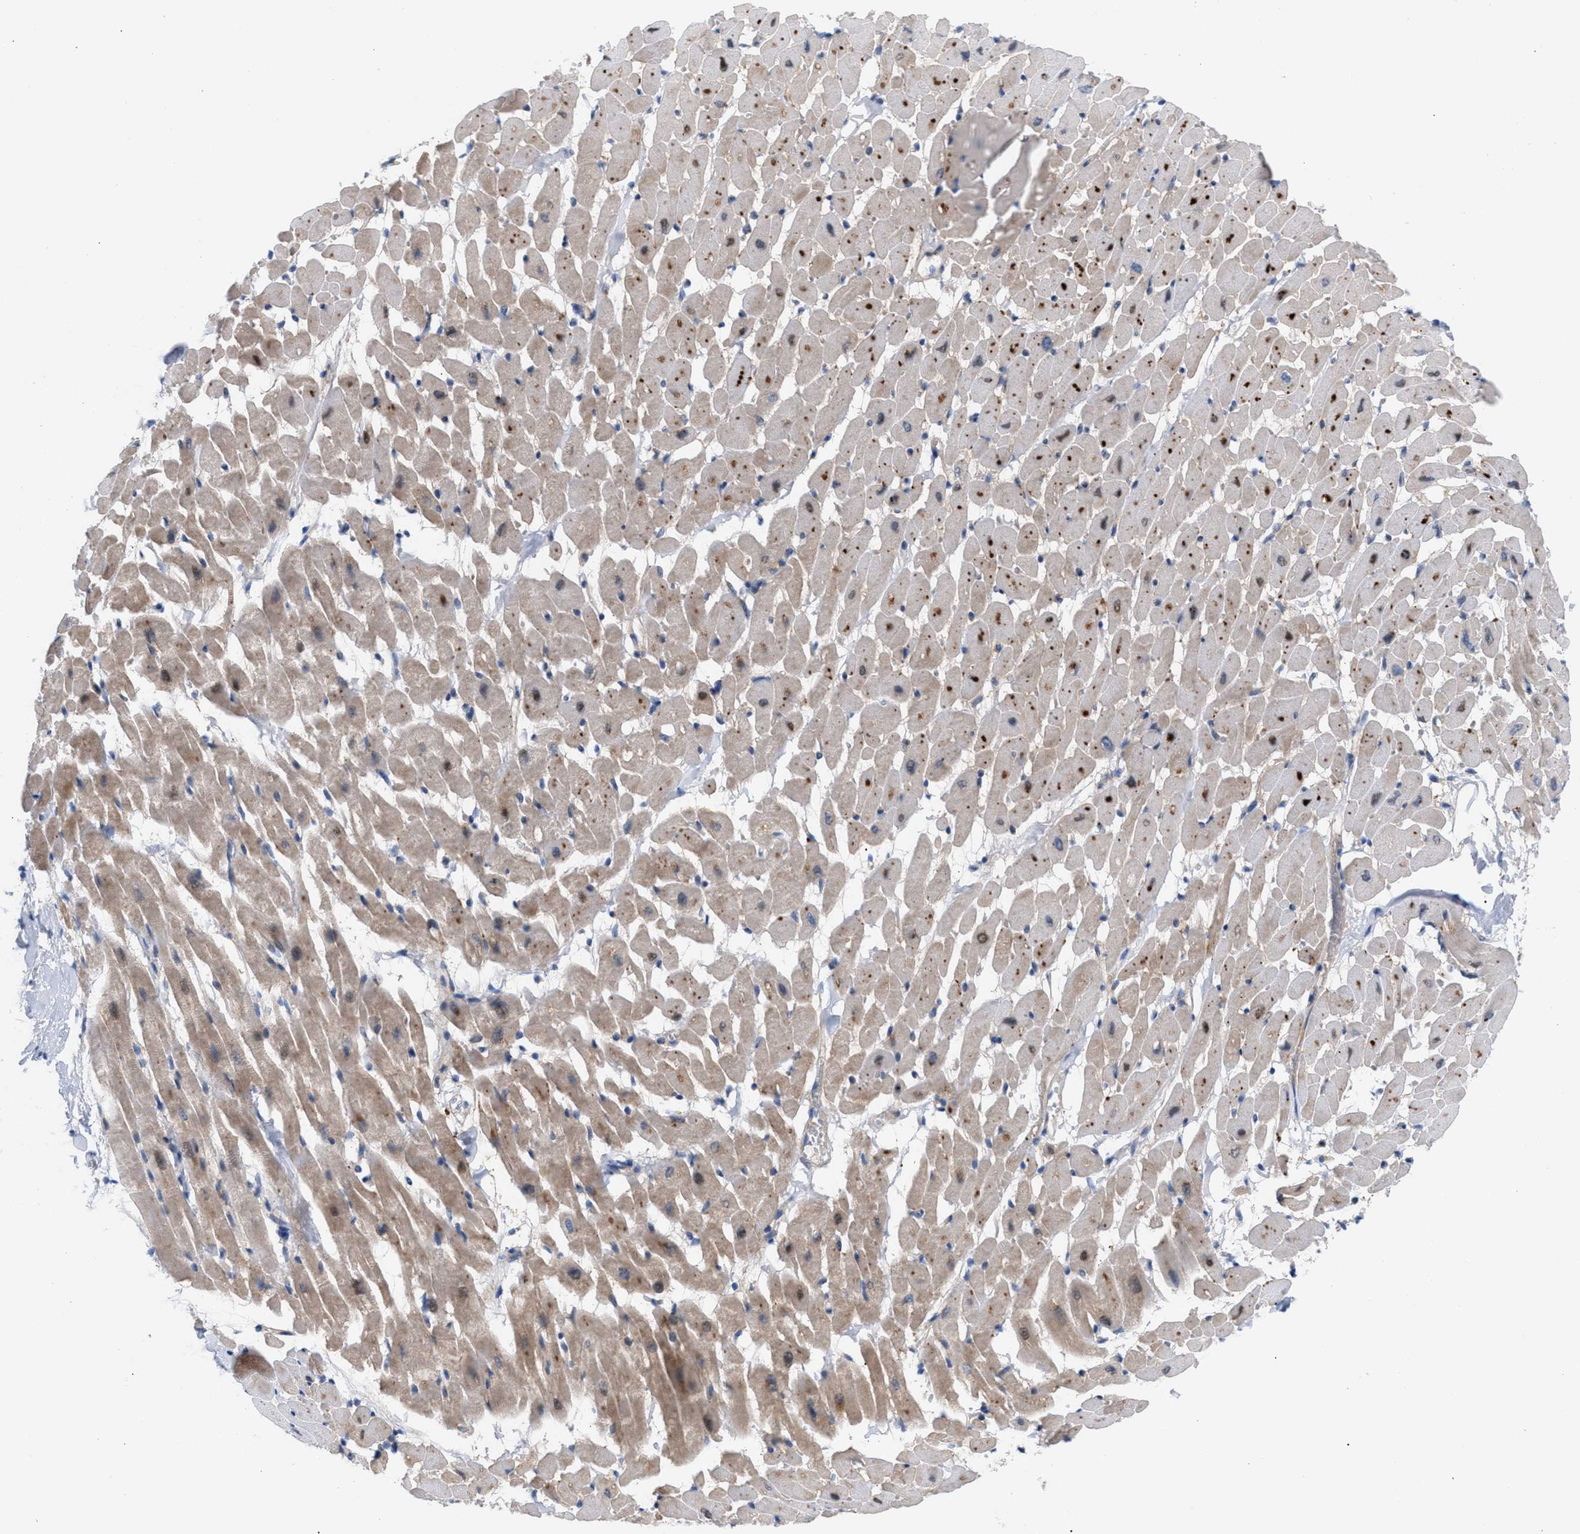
{"staining": {"intensity": "moderate", "quantity": "25%-75%", "location": "cytoplasmic/membranous"}, "tissue": "heart muscle", "cell_type": "Cardiomyocytes", "image_type": "normal", "snomed": [{"axis": "morphology", "description": "Normal tissue, NOS"}, {"axis": "topography", "description": "Heart"}], "caption": "Heart muscle stained for a protein (brown) shows moderate cytoplasmic/membranous positive expression in approximately 25%-75% of cardiomyocytes.", "gene": "MBTD1", "patient": {"sex": "male", "age": 45}}